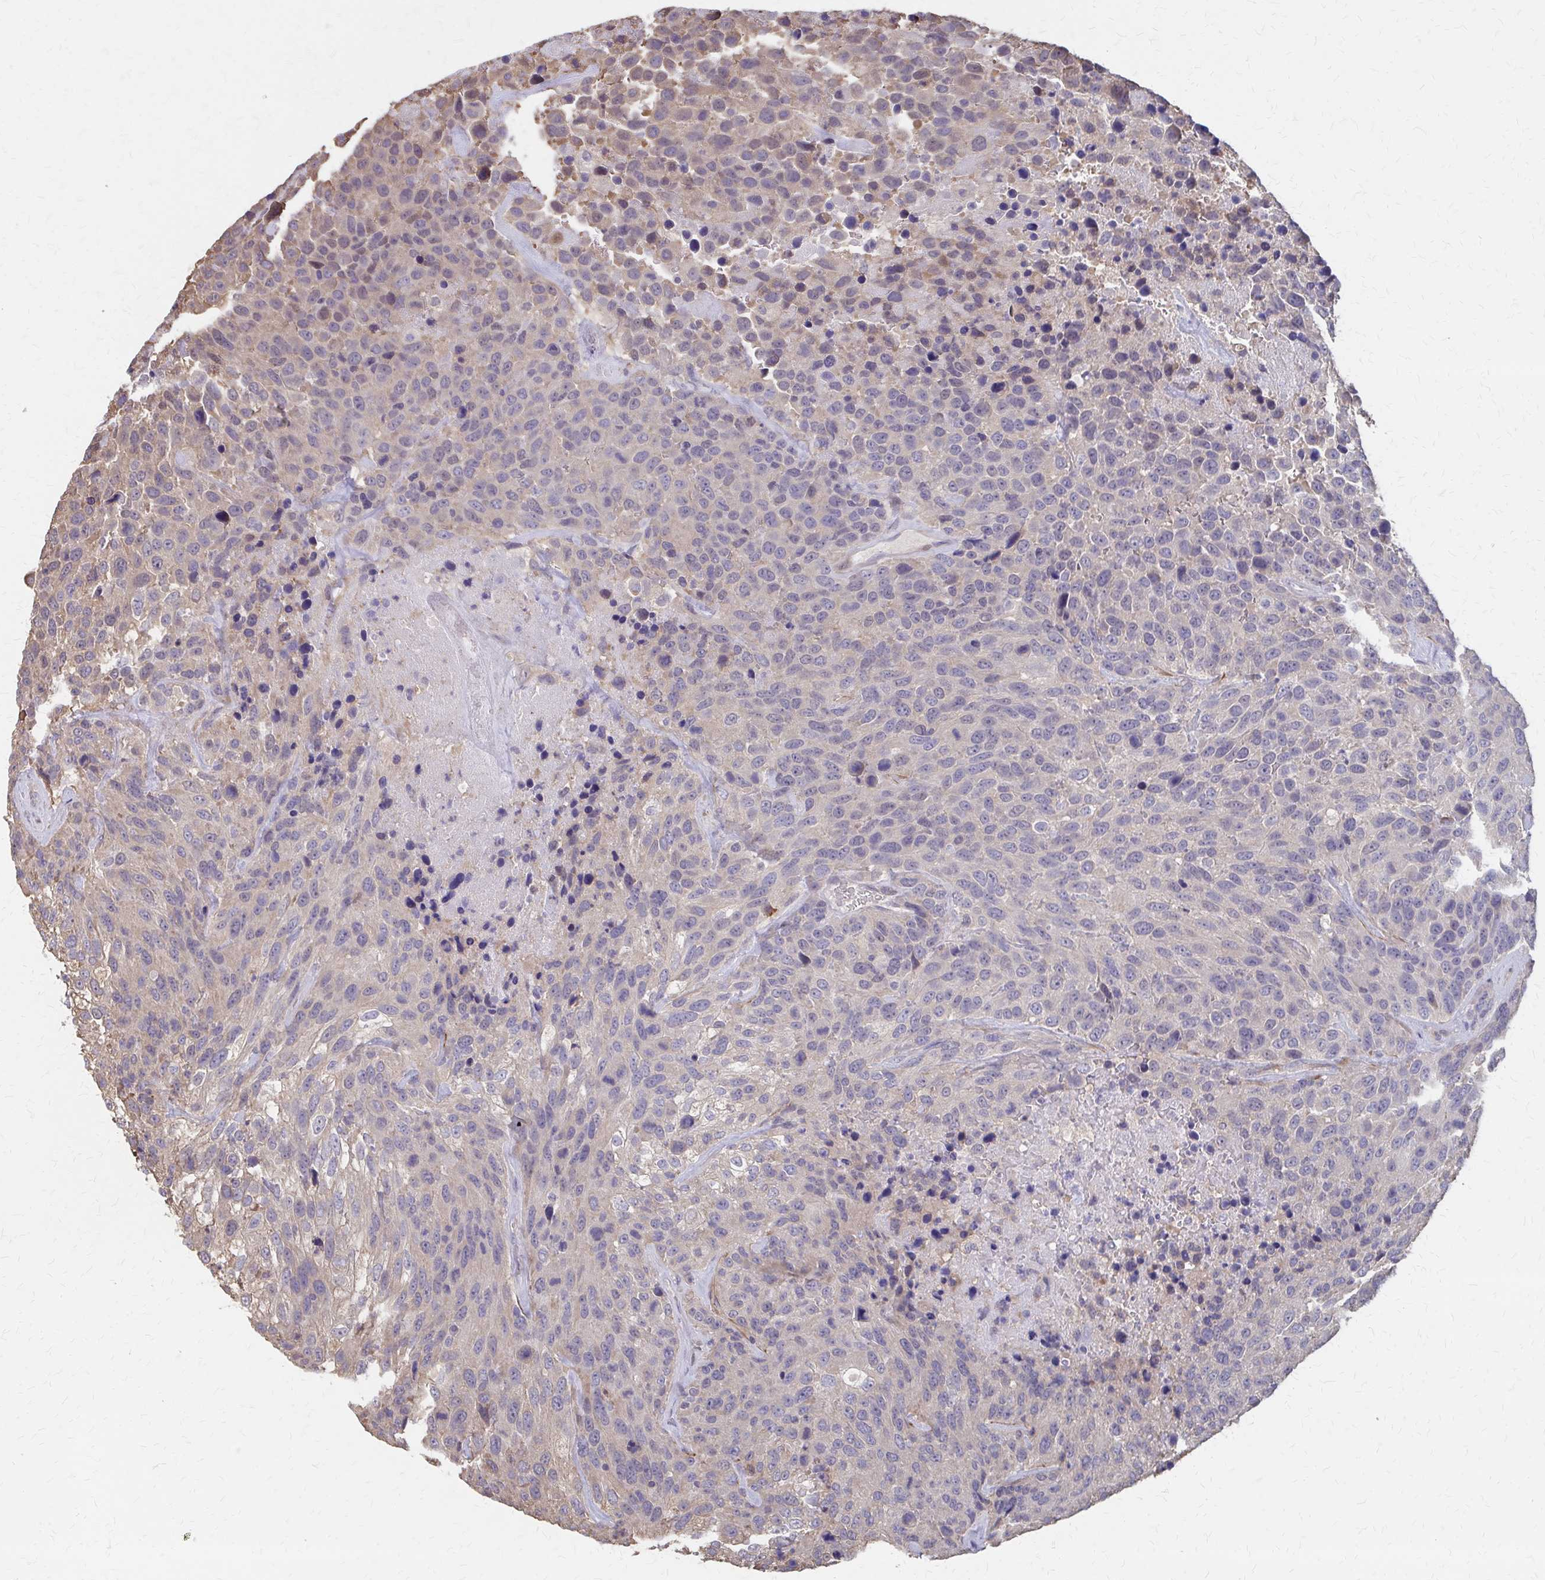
{"staining": {"intensity": "weak", "quantity": "<25%", "location": "cytoplasmic/membranous"}, "tissue": "urothelial cancer", "cell_type": "Tumor cells", "image_type": "cancer", "snomed": [{"axis": "morphology", "description": "Urothelial carcinoma, High grade"}, {"axis": "topography", "description": "Urinary bladder"}], "caption": "Immunohistochemical staining of human urothelial cancer shows no significant expression in tumor cells.", "gene": "IFI44L", "patient": {"sex": "female", "age": 70}}